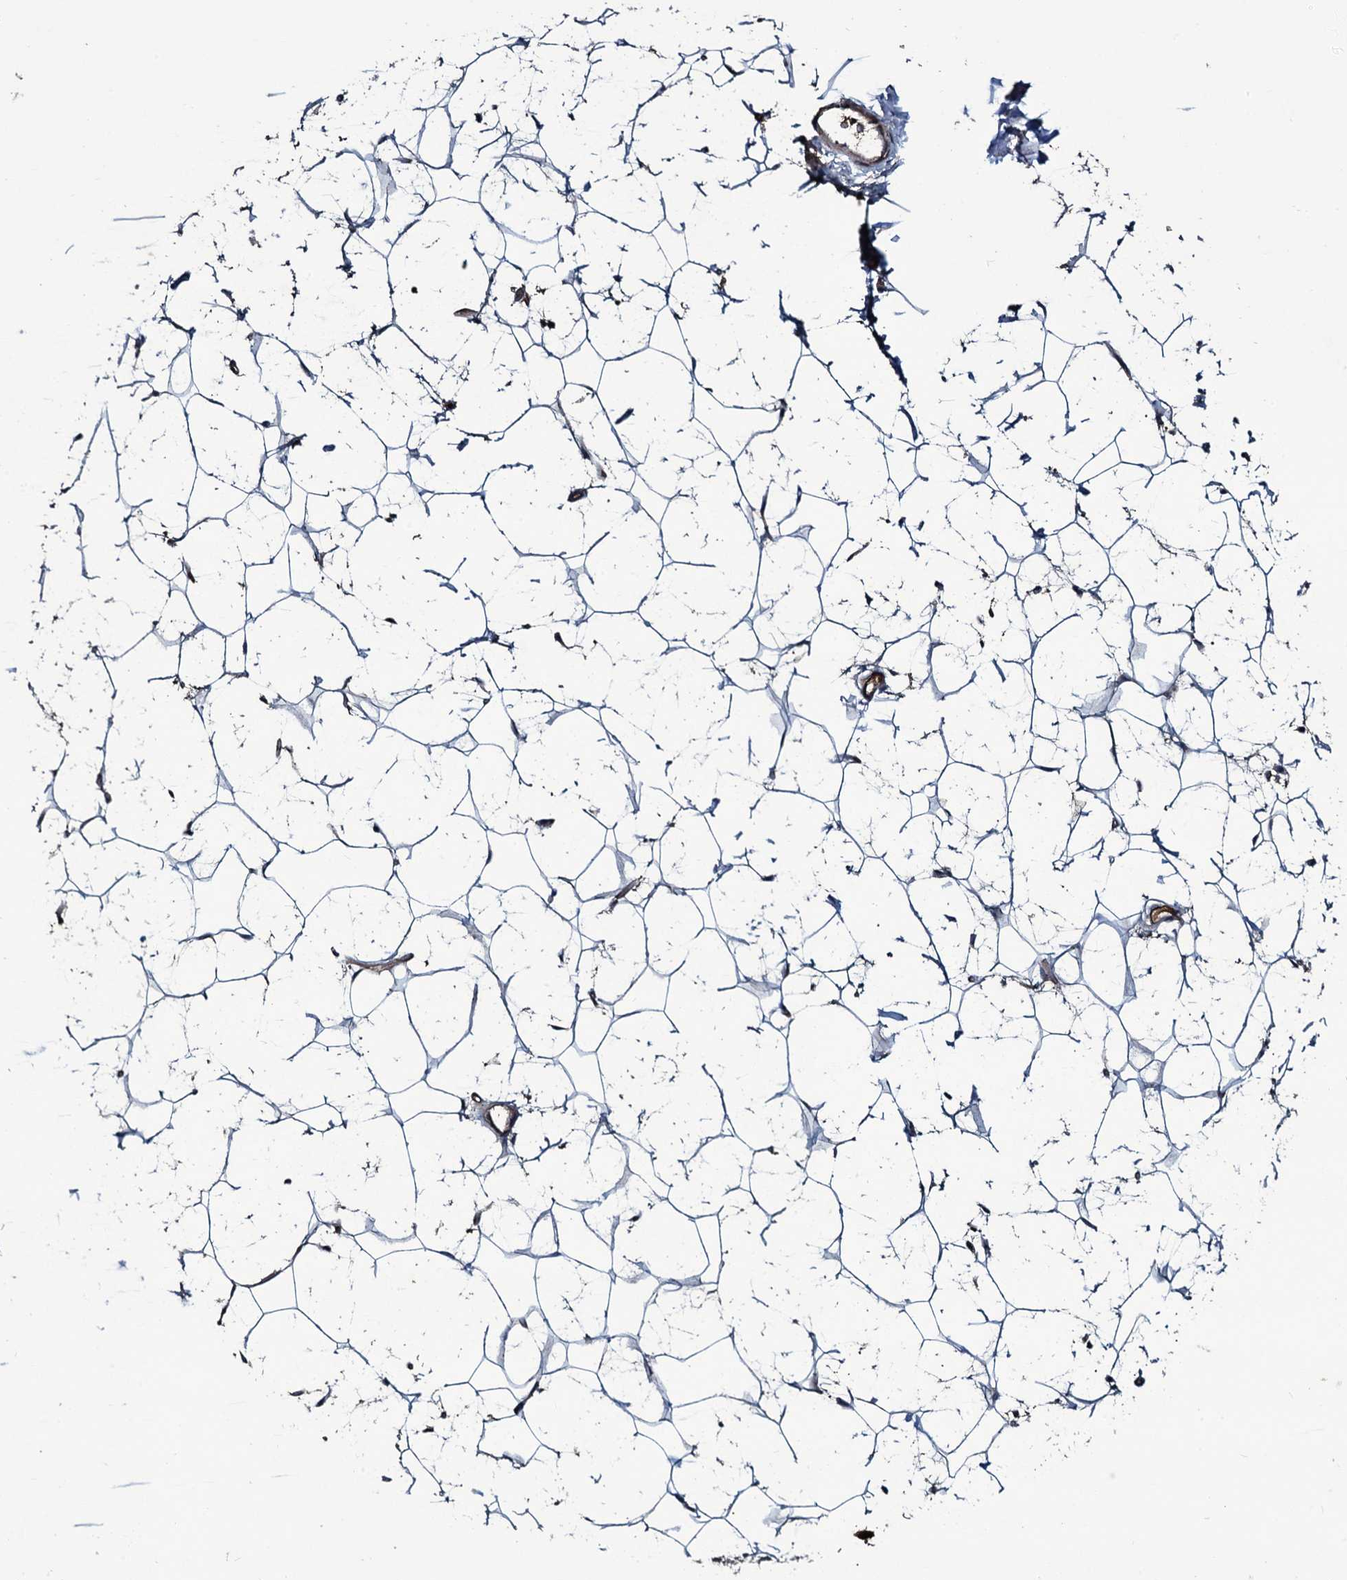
{"staining": {"intensity": "negative", "quantity": "none", "location": "none"}, "tissue": "adipose tissue", "cell_type": "Adipocytes", "image_type": "normal", "snomed": [{"axis": "morphology", "description": "Normal tissue, NOS"}, {"axis": "topography", "description": "Breast"}], "caption": "High power microscopy photomicrograph of an IHC micrograph of normal adipose tissue, revealing no significant staining in adipocytes.", "gene": "LYG2", "patient": {"sex": "female", "age": 26}}